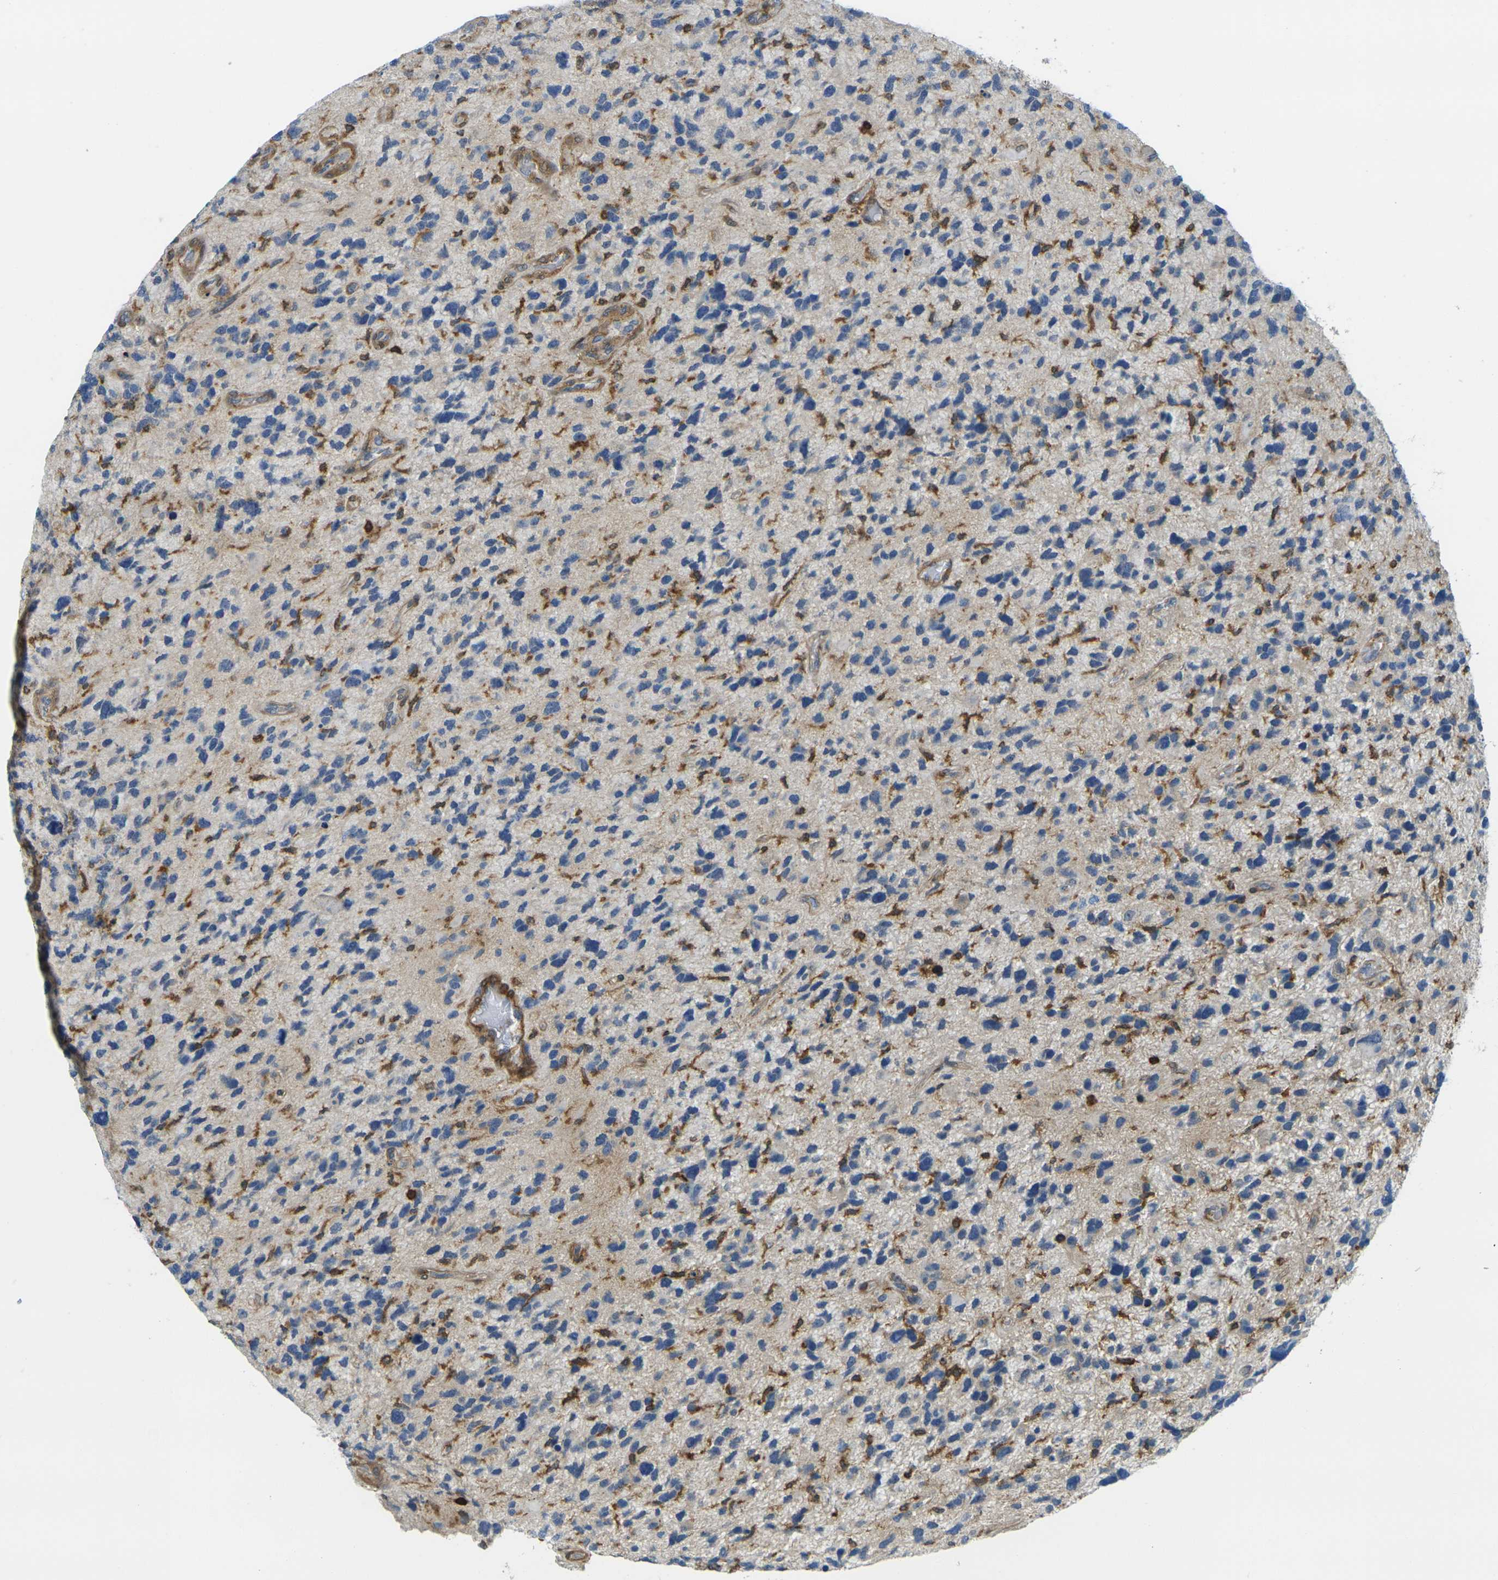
{"staining": {"intensity": "negative", "quantity": "none", "location": "none"}, "tissue": "glioma", "cell_type": "Tumor cells", "image_type": "cancer", "snomed": [{"axis": "morphology", "description": "Glioma, malignant, High grade"}, {"axis": "topography", "description": "Brain"}], "caption": "This is an immunohistochemistry (IHC) histopathology image of human malignant glioma (high-grade). There is no expression in tumor cells.", "gene": "LASP1", "patient": {"sex": "female", "age": 58}}